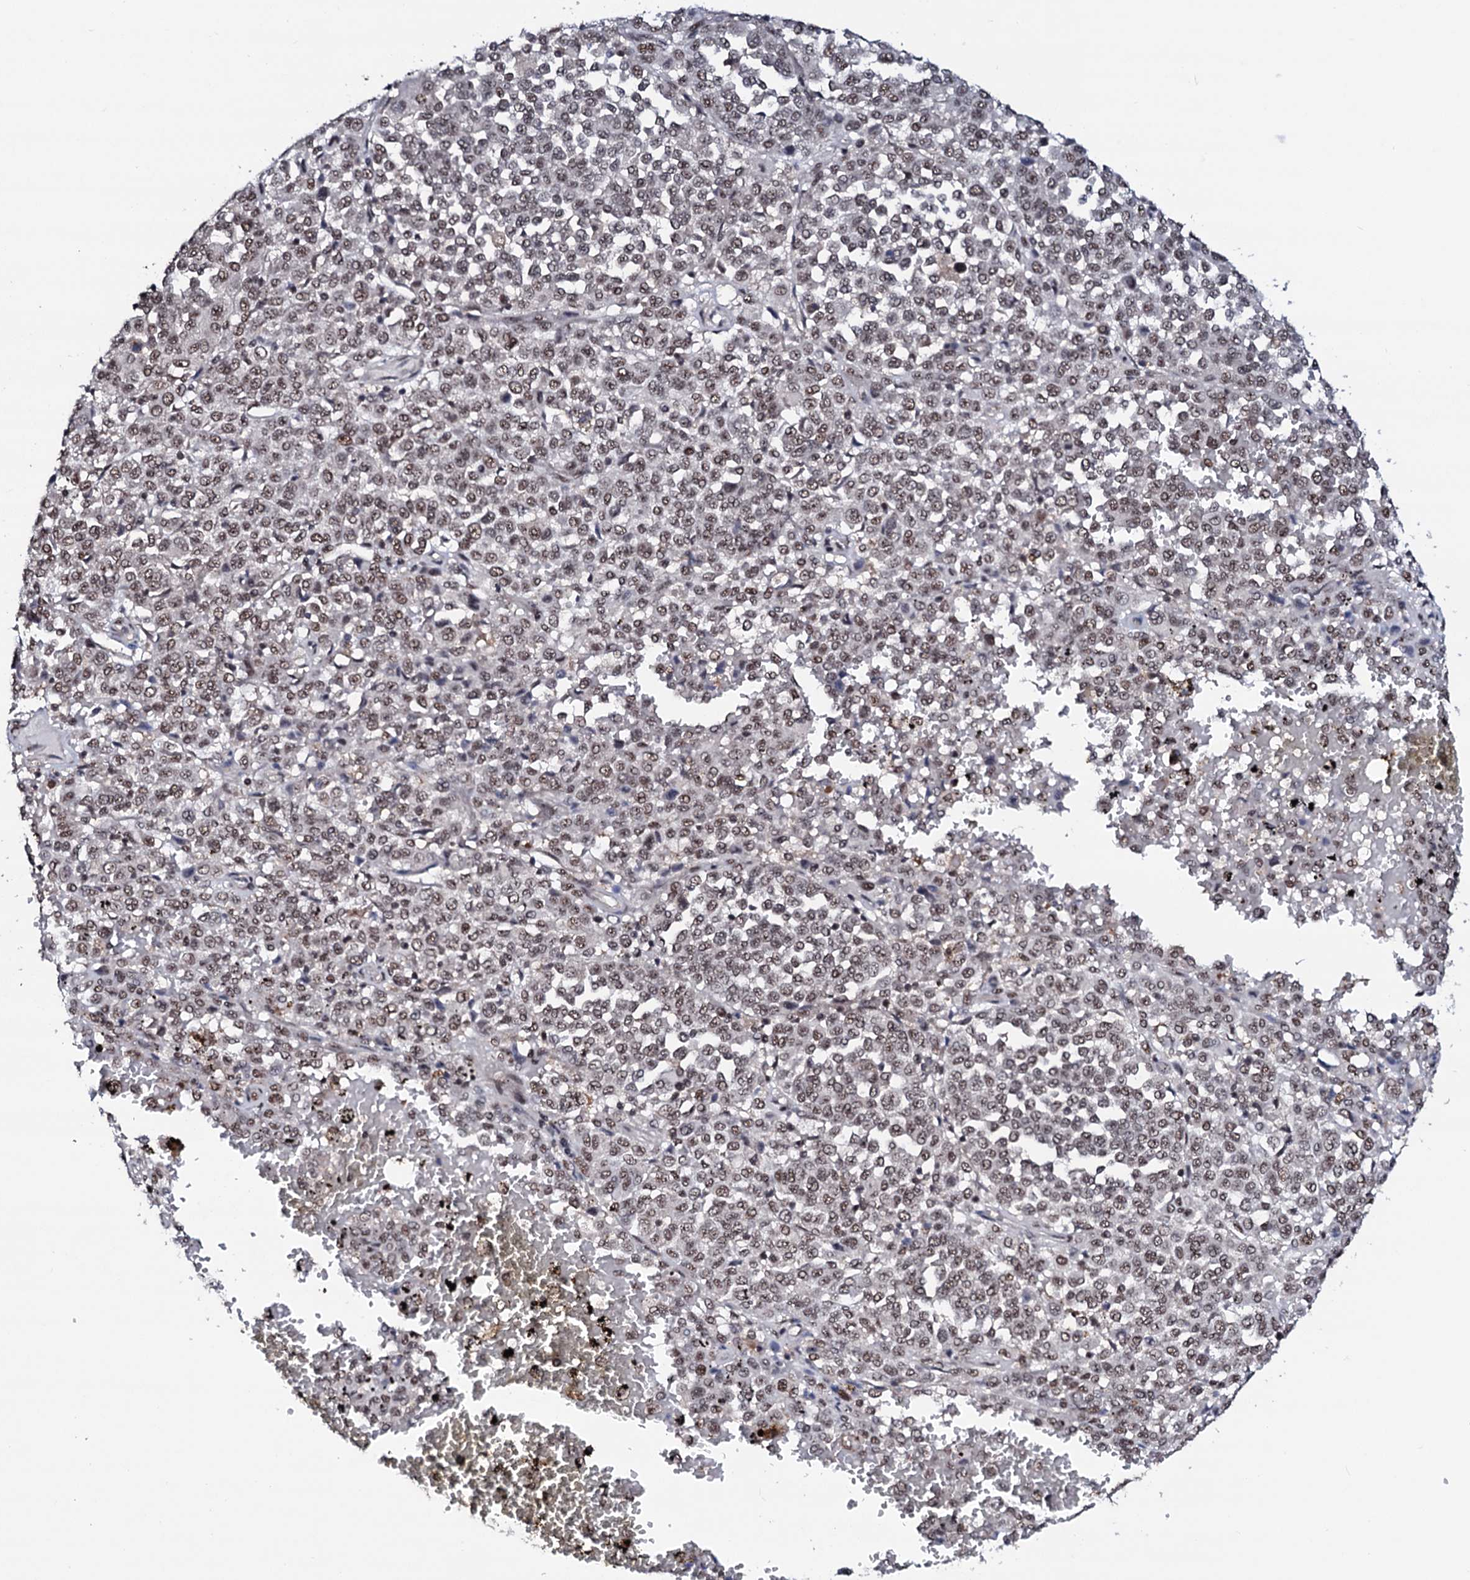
{"staining": {"intensity": "weak", "quantity": ">75%", "location": "nuclear"}, "tissue": "melanoma", "cell_type": "Tumor cells", "image_type": "cancer", "snomed": [{"axis": "morphology", "description": "Malignant melanoma, Metastatic site"}, {"axis": "topography", "description": "Pancreas"}], "caption": "Protein staining shows weak nuclear expression in approximately >75% of tumor cells in malignant melanoma (metastatic site). The protein is stained brown, and the nuclei are stained in blue (DAB IHC with brightfield microscopy, high magnification).", "gene": "PRPF18", "patient": {"sex": "female", "age": 30}}